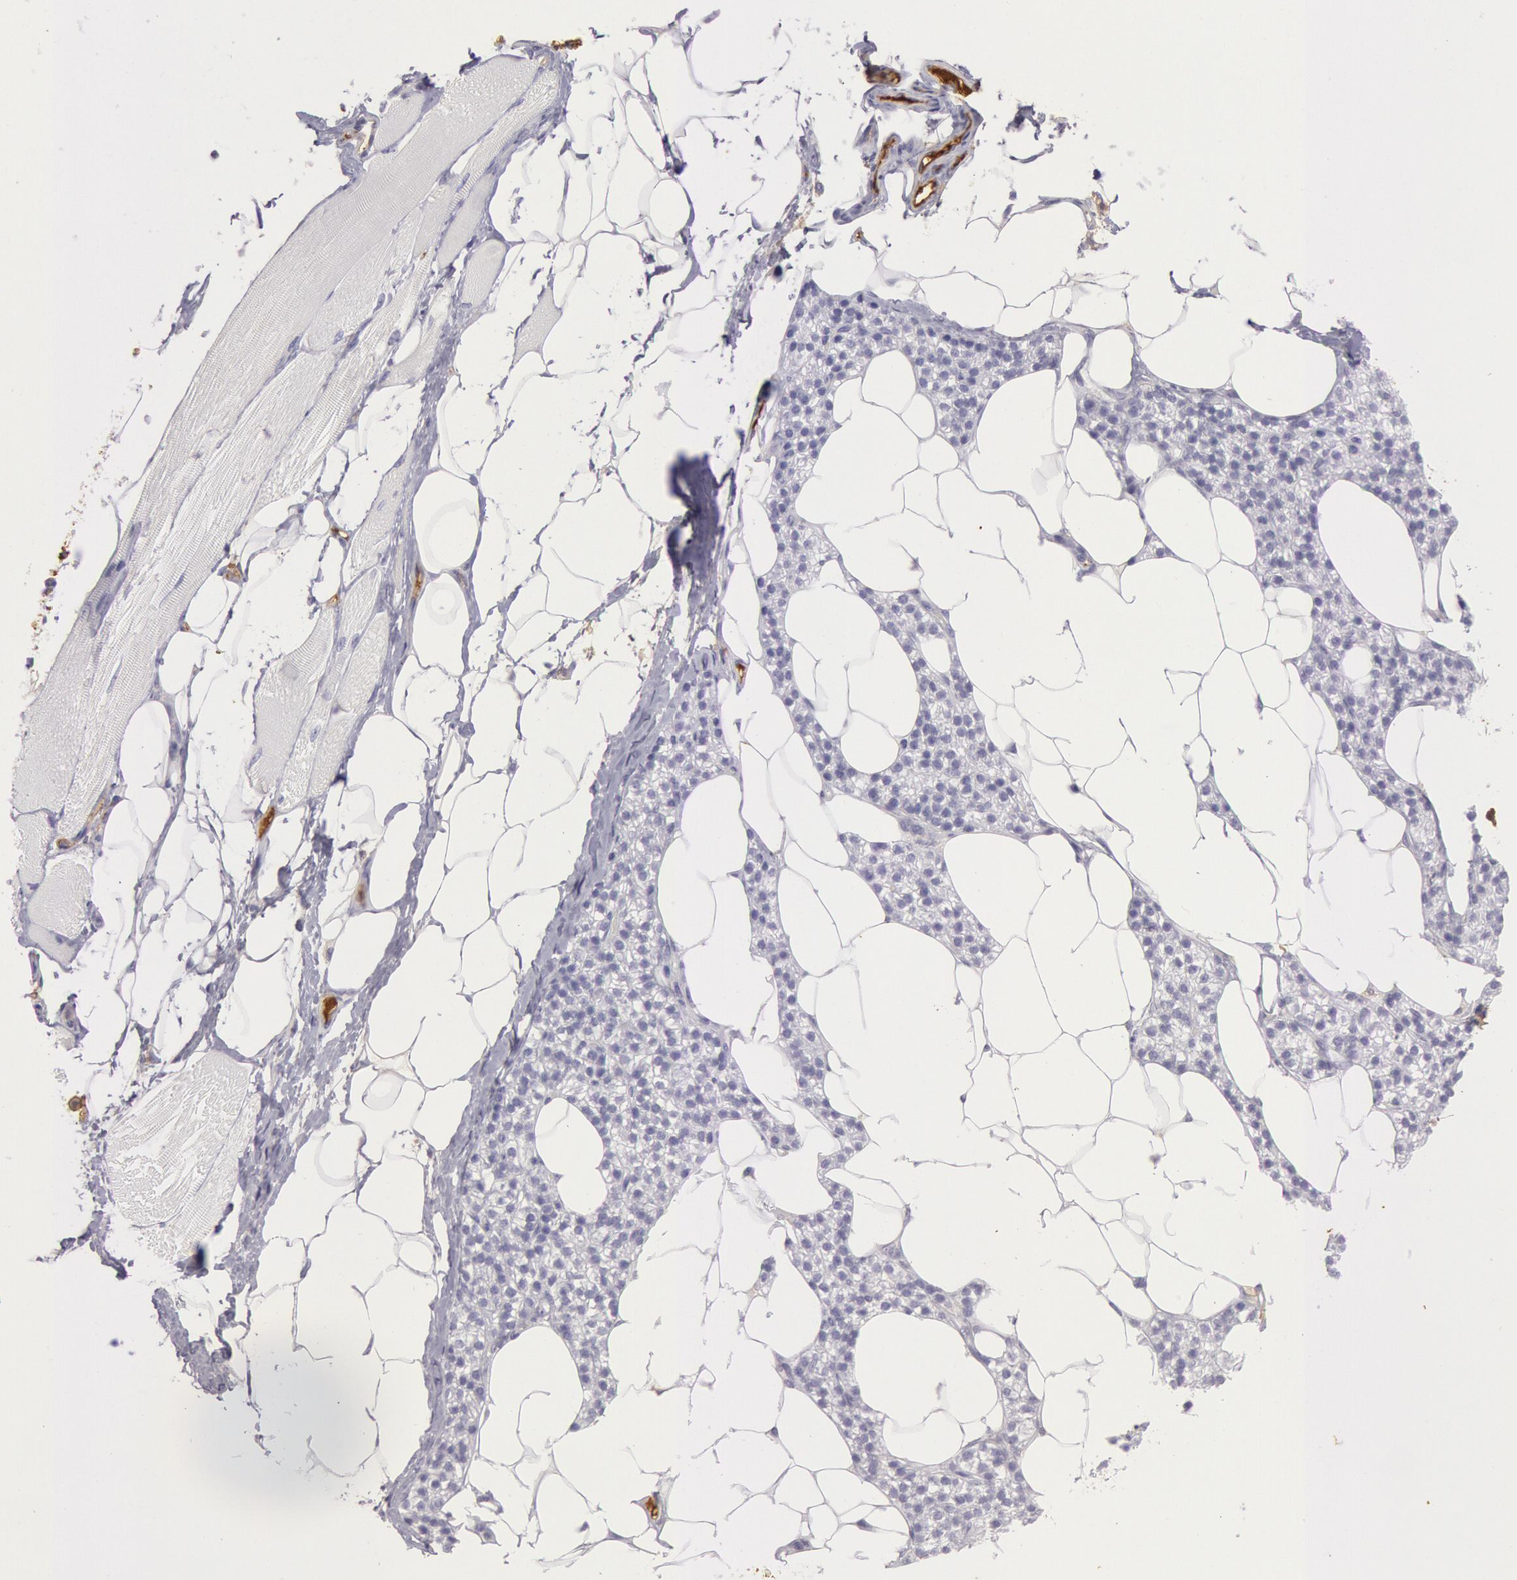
{"staining": {"intensity": "moderate", "quantity": "<25%", "location": "cytoplasmic/membranous"}, "tissue": "skeletal muscle", "cell_type": "Myocytes", "image_type": "normal", "snomed": [{"axis": "morphology", "description": "Normal tissue, NOS"}, {"axis": "topography", "description": "Skeletal muscle"}, {"axis": "topography", "description": "Parathyroid gland"}], "caption": "A low amount of moderate cytoplasmic/membranous staining is seen in approximately <25% of myocytes in unremarkable skeletal muscle. (Brightfield microscopy of DAB IHC at high magnification).", "gene": "IGHG1", "patient": {"sex": "female", "age": 37}}